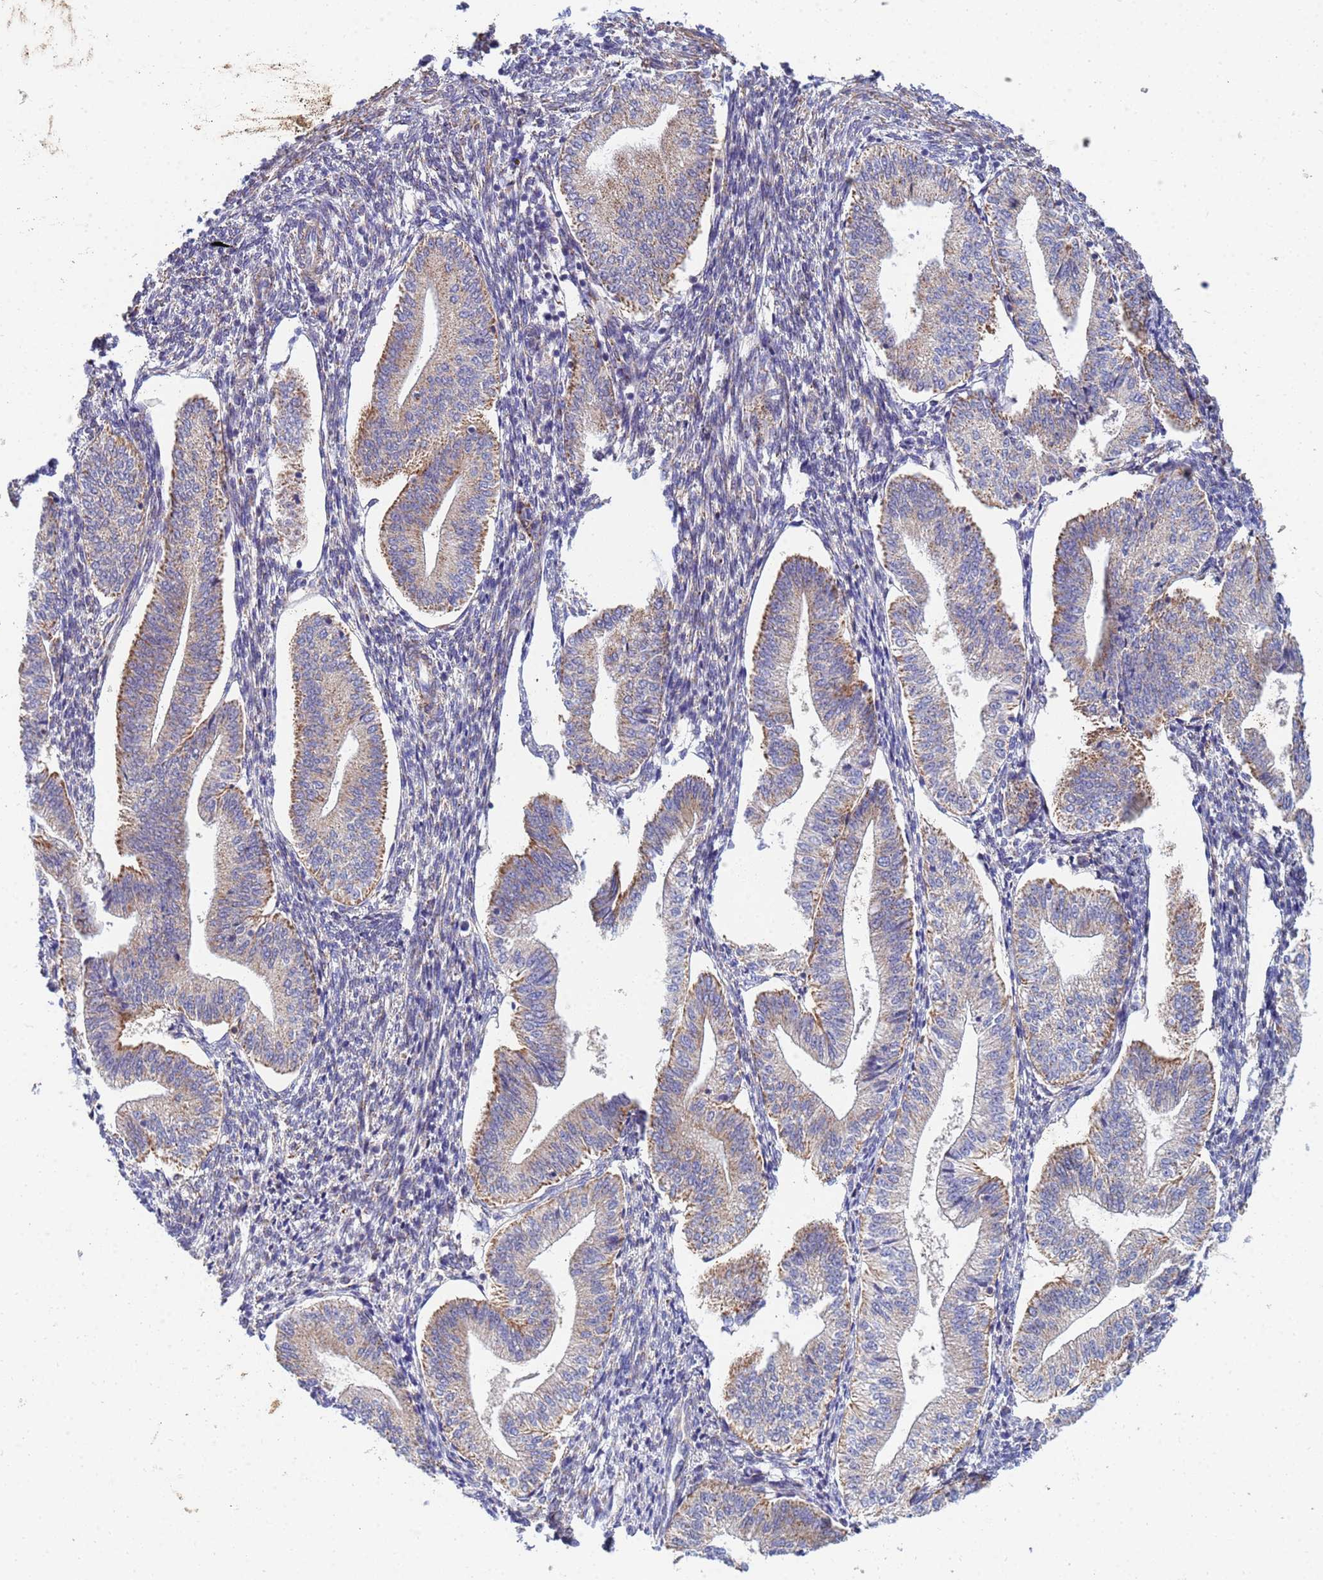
{"staining": {"intensity": "weak", "quantity": "<25%", "location": "cytoplasmic/membranous"}, "tissue": "endometrium", "cell_type": "Cells in endometrial stroma", "image_type": "normal", "snomed": [{"axis": "morphology", "description": "Normal tissue, NOS"}, {"axis": "topography", "description": "Endometrium"}], "caption": "DAB immunohistochemical staining of benign endometrium shows no significant expression in cells in endometrial stroma.", "gene": "SDR39U1", "patient": {"sex": "female", "age": 34}}